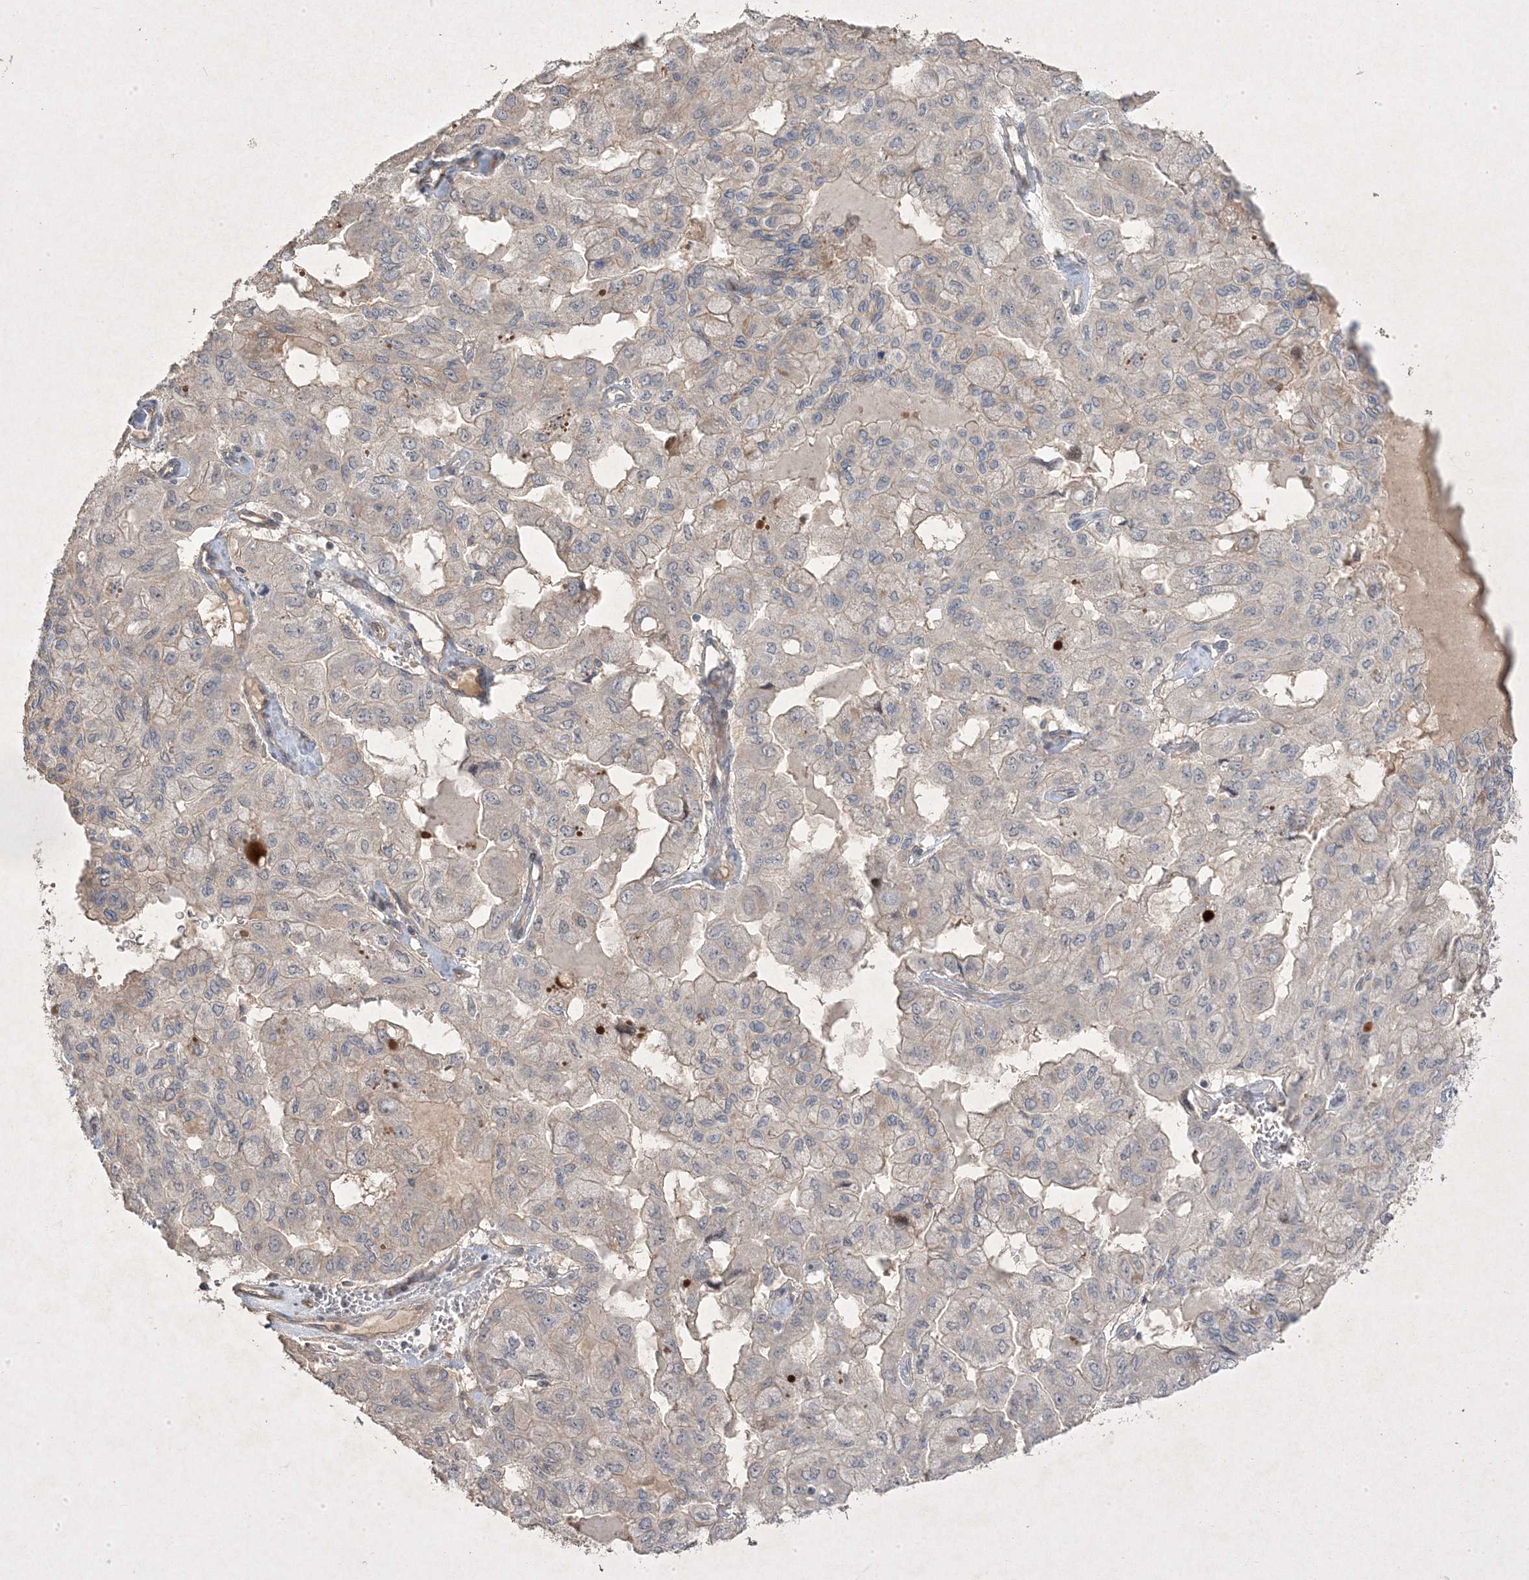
{"staining": {"intensity": "negative", "quantity": "none", "location": "none"}, "tissue": "pancreatic cancer", "cell_type": "Tumor cells", "image_type": "cancer", "snomed": [{"axis": "morphology", "description": "Adenocarcinoma, NOS"}, {"axis": "topography", "description": "Pancreas"}], "caption": "Immunohistochemistry of human pancreatic cancer demonstrates no expression in tumor cells.", "gene": "RGL4", "patient": {"sex": "male", "age": 51}}